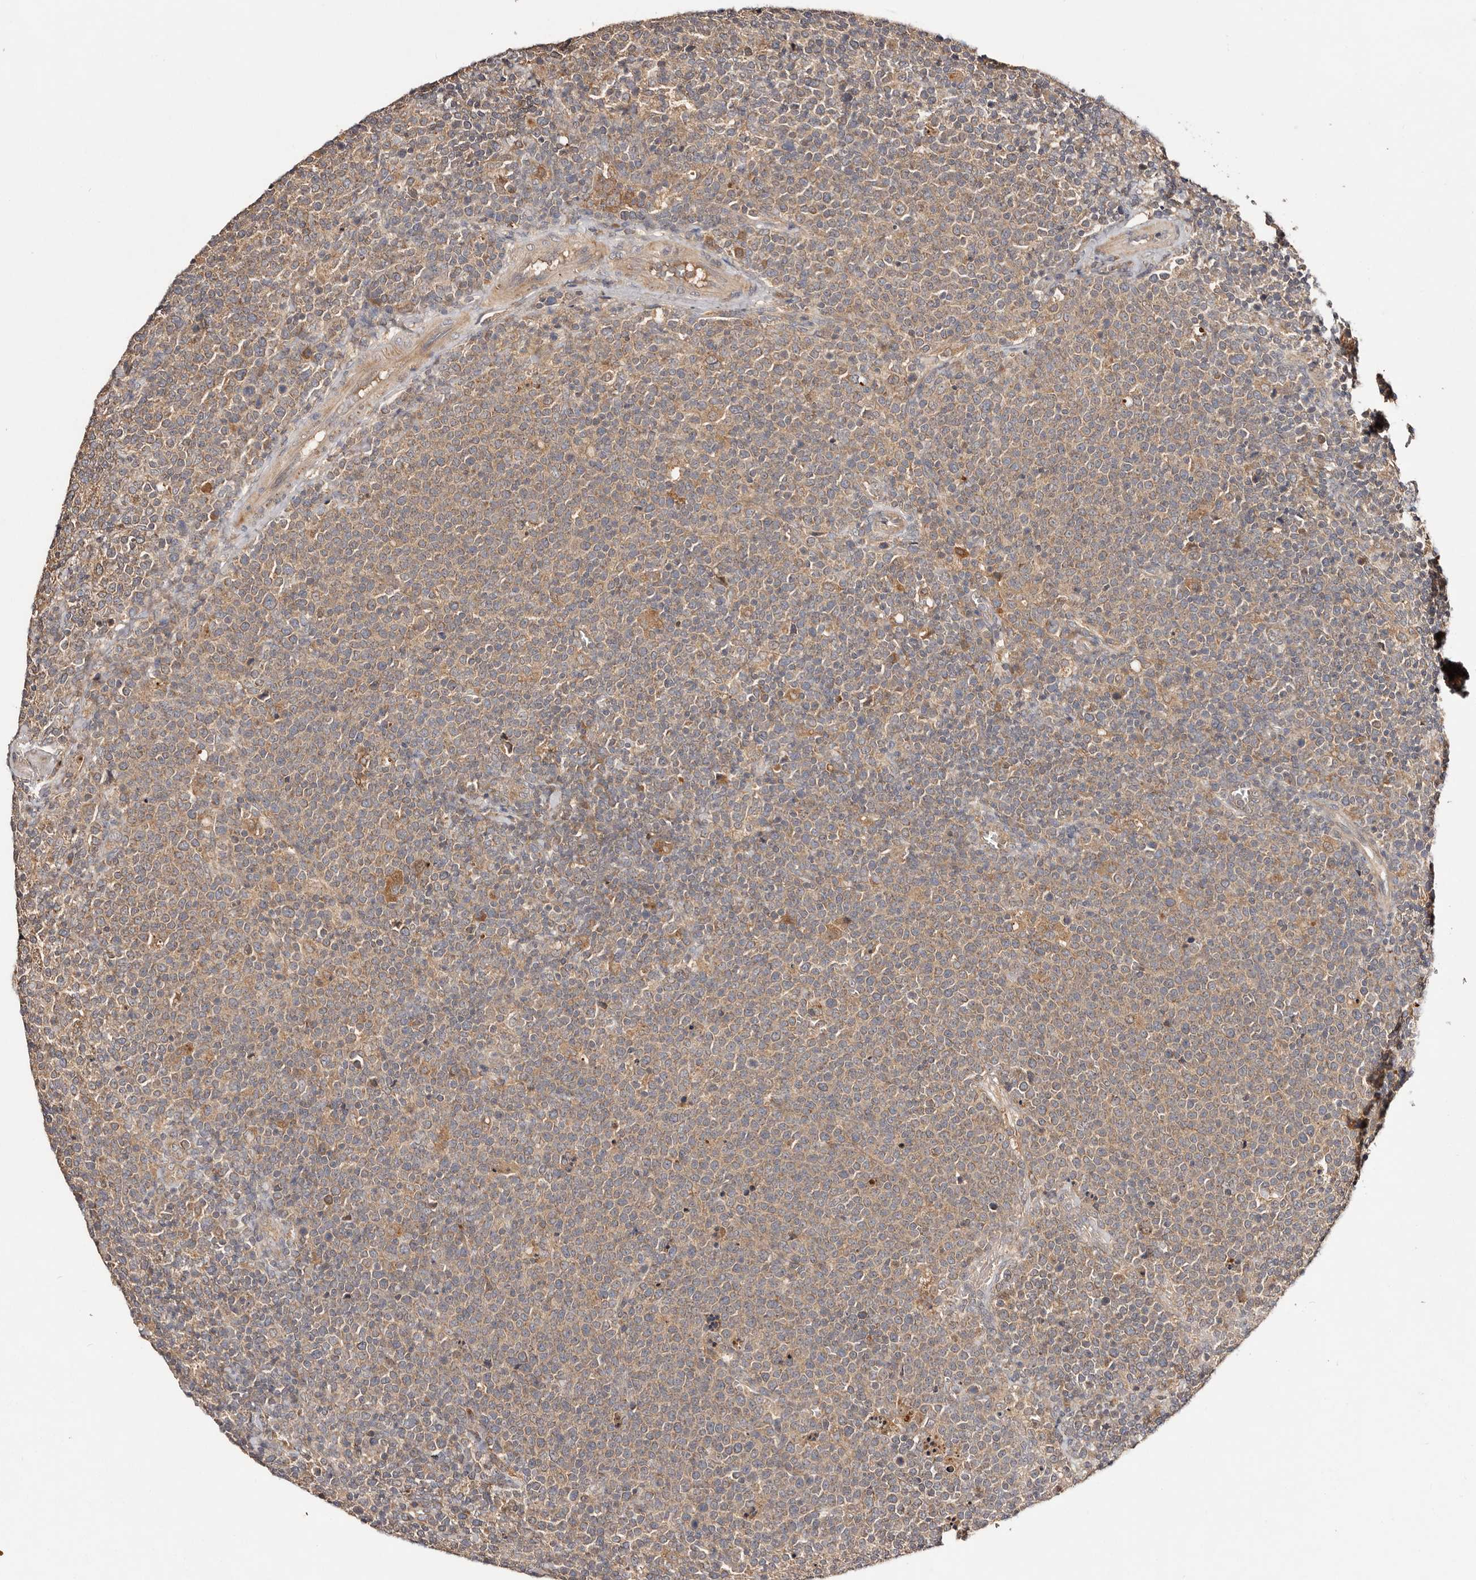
{"staining": {"intensity": "weak", "quantity": ">75%", "location": "cytoplasmic/membranous"}, "tissue": "lymphoma", "cell_type": "Tumor cells", "image_type": "cancer", "snomed": [{"axis": "morphology", "description": "Malignant lymphoma, non-Hodgkin's type, High grade"}, {"axis": "topography", "description": "Lymph node"}], "caption": "Immunohistochemistry histopathology image of neoplastic tissue: human lymphoma stained using immunohistochemistry (IHC) displays low levels of weak protein expression localized specifically in the cytoplasmic/membranous of tumor cells, appearing as a cytoplasmic/membranous brown color.", "gene": "PKIB", "patient": {"sex": "male", "age": 61}}